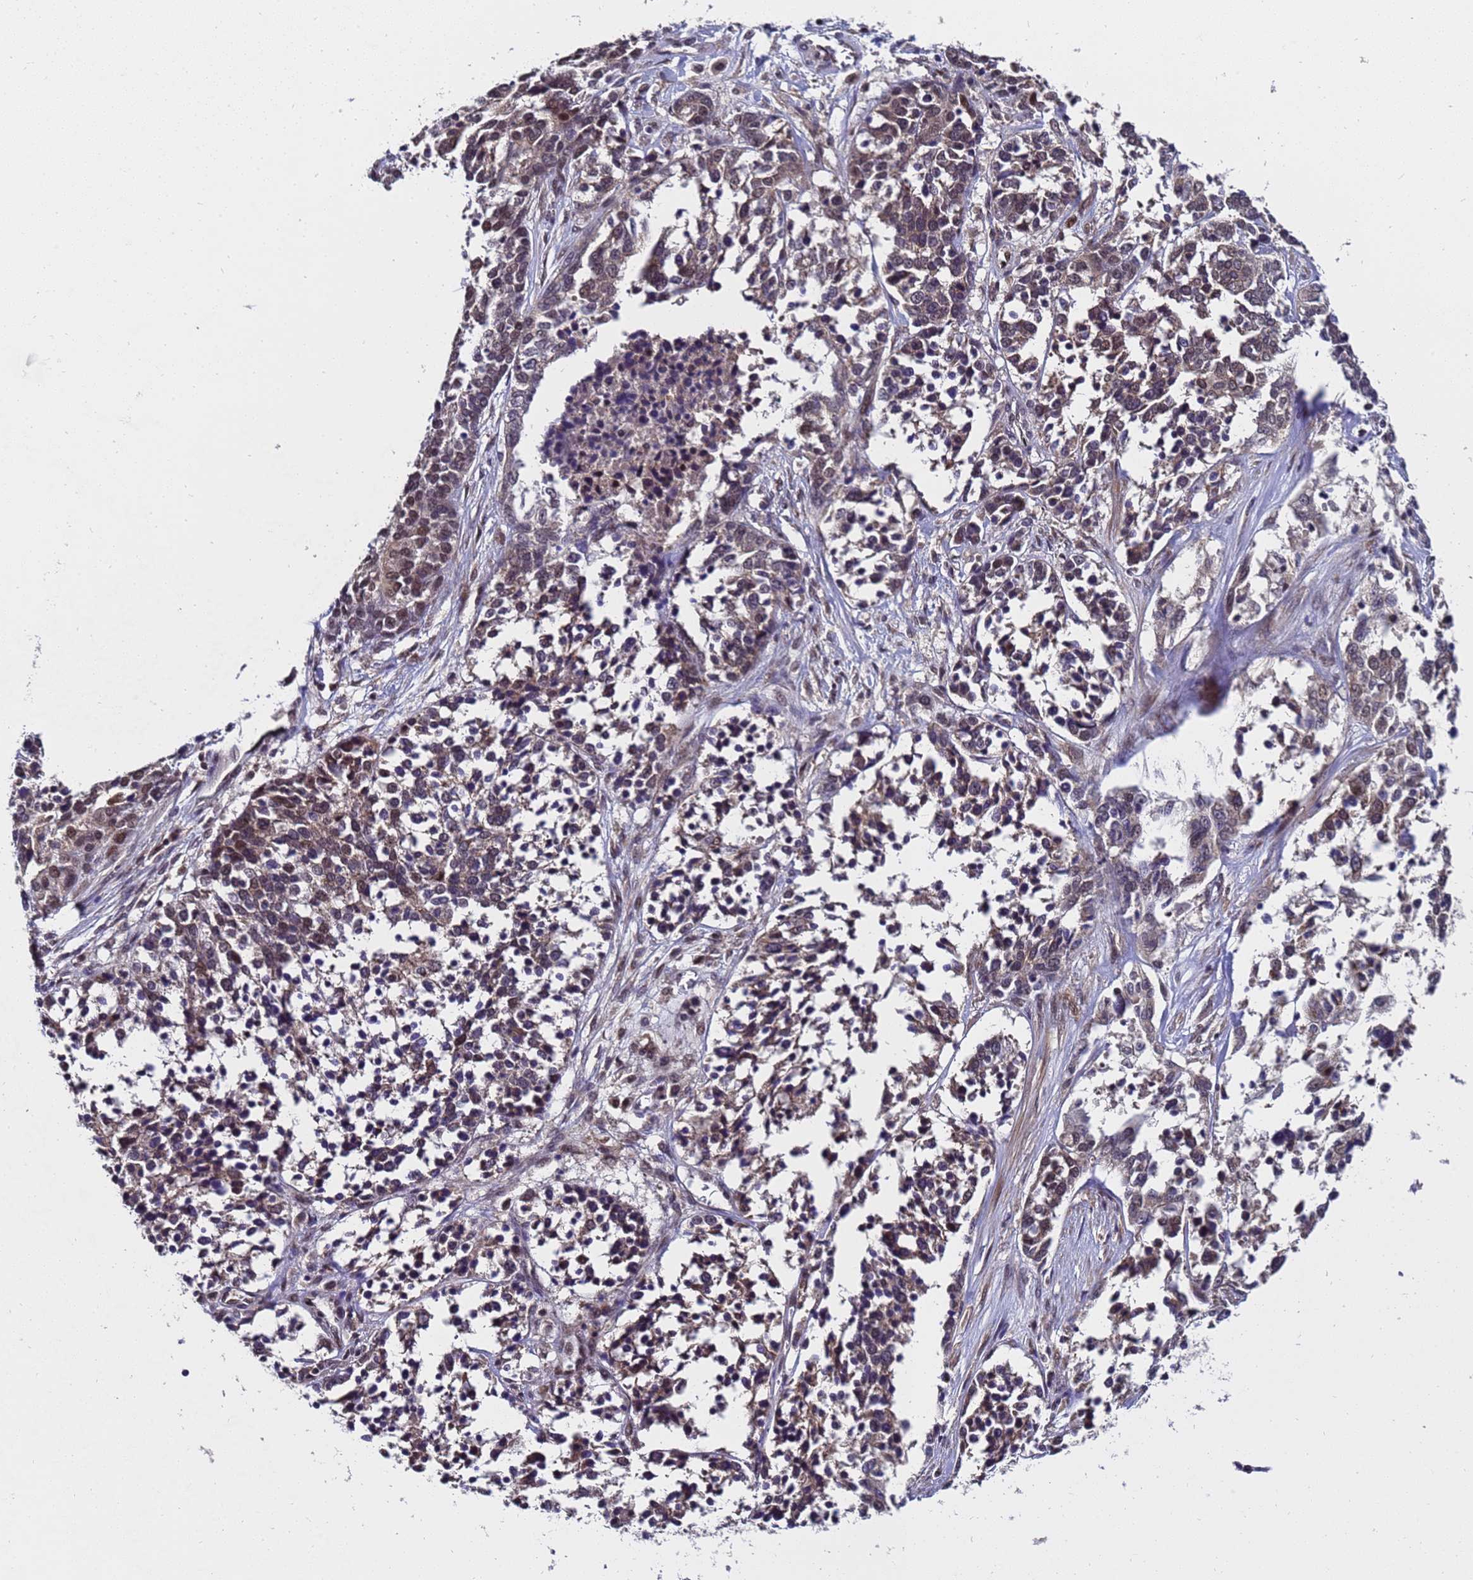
{"staining": {"intensity": "moderate", "quantity": ">75%", "location": "cytoplasmic/membranous,nuclear"}, "tissue": "ovarian cancer", "cell_type": "Tumor cells", "image_type": "cancer", "snomed": [{"axis": "morphology", "description": "Cystadenocarcinoma, serous, NOS"}, {"axis": "topography", "description": "Ovary"}], "caption": "There is medium levels of moderate cytoplasmic/membranous and nuclear staining in tumor cells of serous cystadenocarcinoma (ovarian), as demonstrated by immunohistochemical staining (brown color).", "gene": "ANAPC13", "patient": {"sex": "female", "age": 44}}